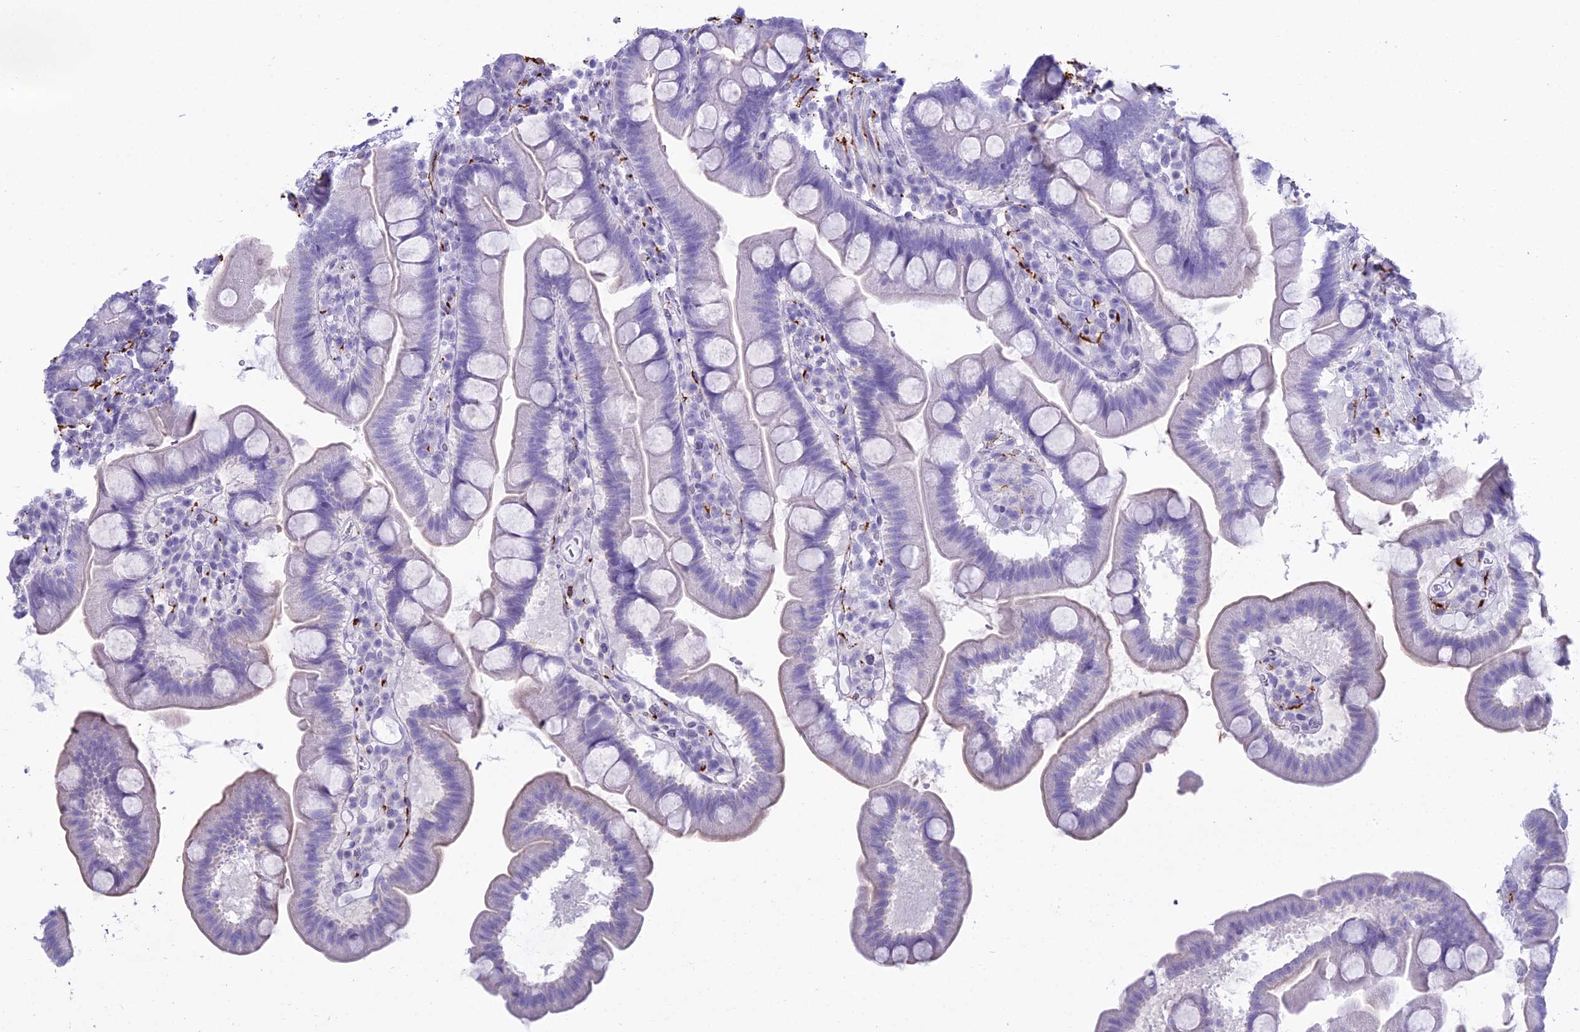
{"staining": {"intensity": "weak", "quantity": "<25%", "location": "cytoplasmic/membranous"}, "tissue": "small intestine", "cell_type": "Glandular cells", "image_type": "normal", "snomed": [{"axis": "morphology", "description": "Normal tissue, NOS"}, {"axis": "topography", "description": "Small intestine"}], "caption": "Benign small intestine was stained to show a protein in brown. There is no significant positivity in glandular cells.", "gene": "MAP6", "patient": {"sex": "female", "age": 68}}